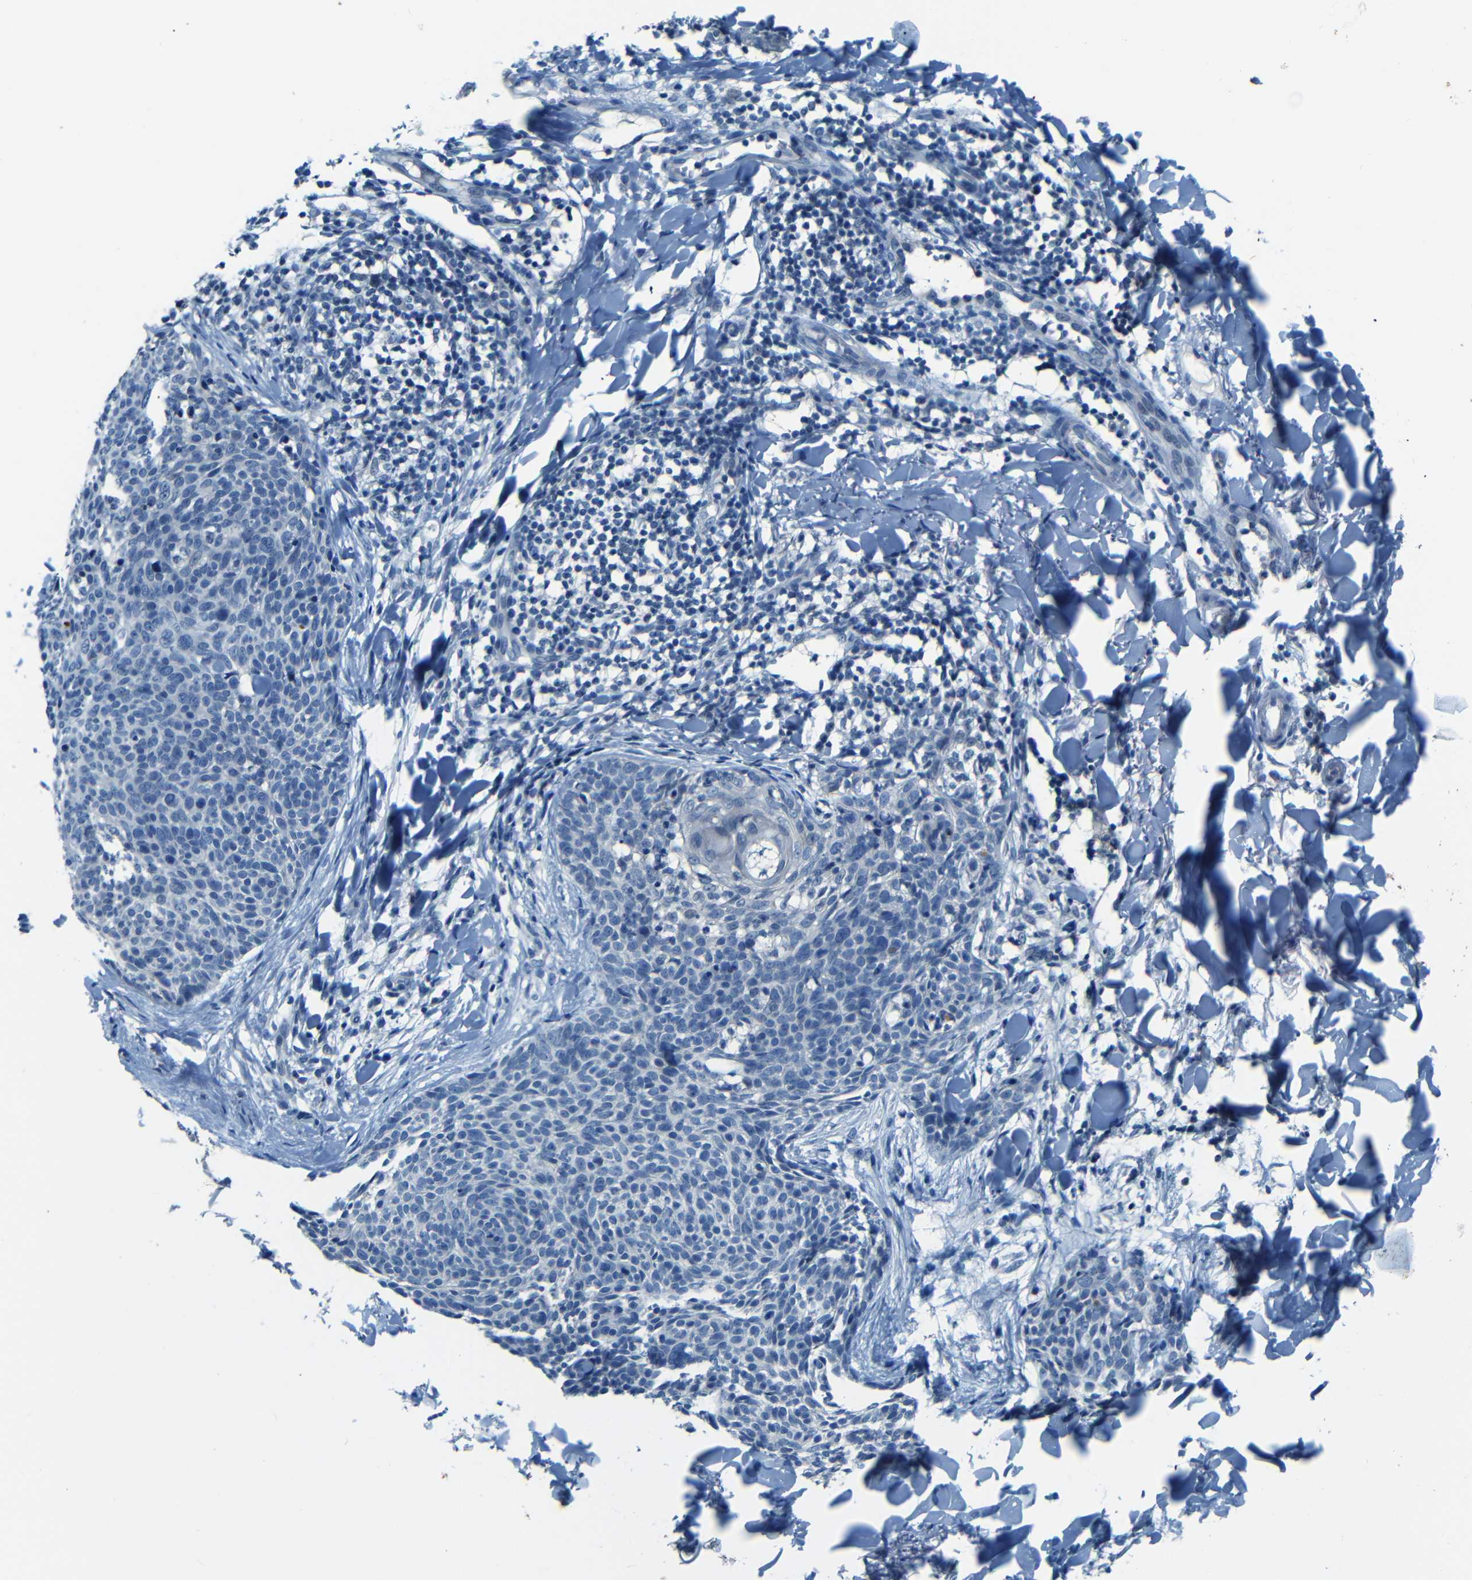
{"staining": {"intensity": "negative", "quantity": "none", "location": "none"}, "tissue": "skin cancer", "cell_type": "Tumor cells", "image_type": "cancer", "snomed": [{"axis": "morphology", "description": "Normal tissue, NOS"}, {"axis": "morphology", "description": "Basal cell carcinoma"}, {"axis": "topography", "description": "Skin"}], "caption": "Skin basal cell carcinoma was stained to show a protein in brown. There is no significant expression in tumor cells.", "gene": "ZMAT1", "patient": {"sex": "female", "age": 57}}